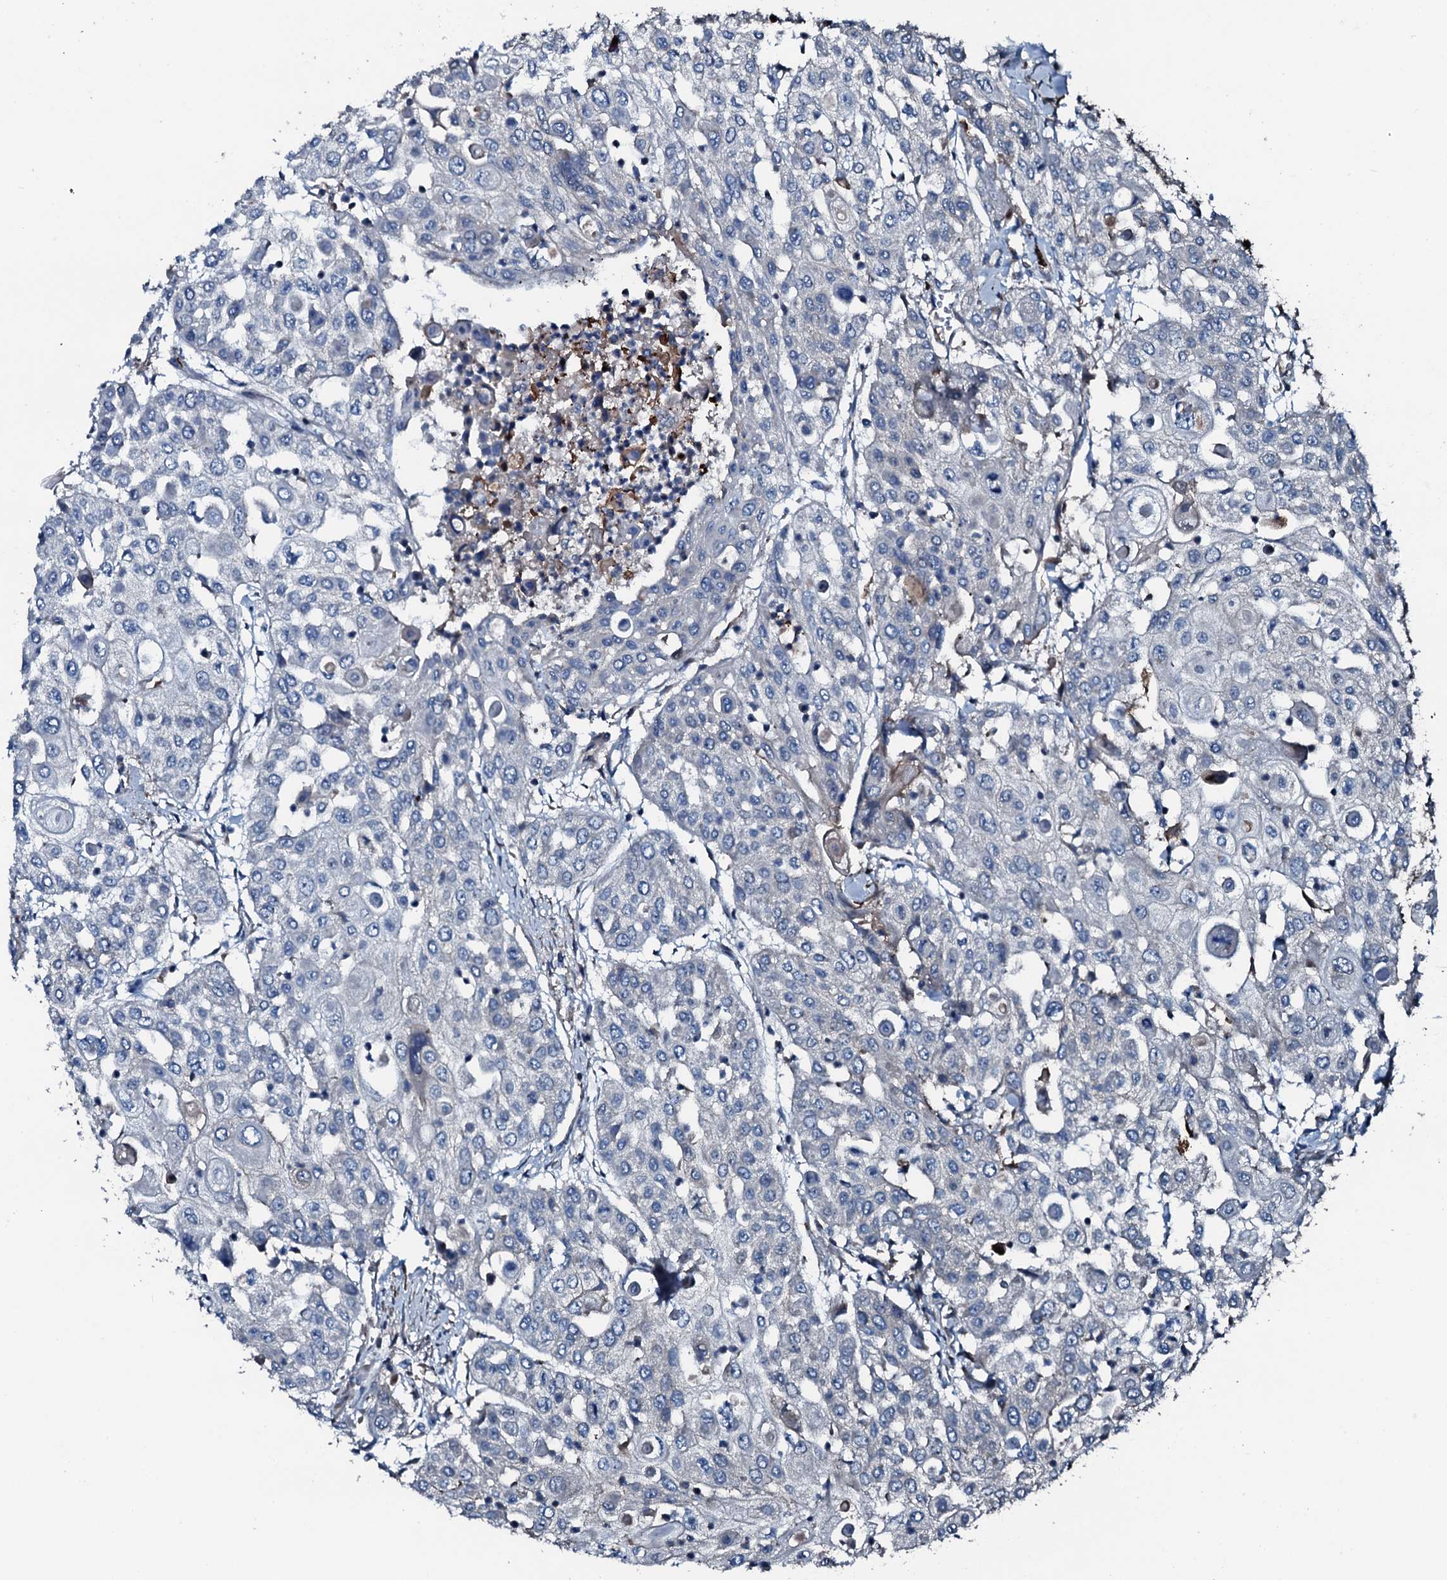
{"staining": {"intensity": "negative", "quantity": "none", "location": "none"}, "tissue": "urothelial cancer", "cell_type": "Tumor cells", "image_type": "cancer", "snomed": [{"axis": "morphology", "description": "Urothelial carcinoma, High grade"}, {"axis": "topography", "description": "Urinary bladder"}], "caption": "Histopathology image shows no protein positivity in tumor cells of high-grade urothelial carcinoma tissue. (DAB immunohistochemistry visualized using brightfield microscopy, high magnification).", "gene": "AARS1", "patient": {"sex": "female", "age": 79}}